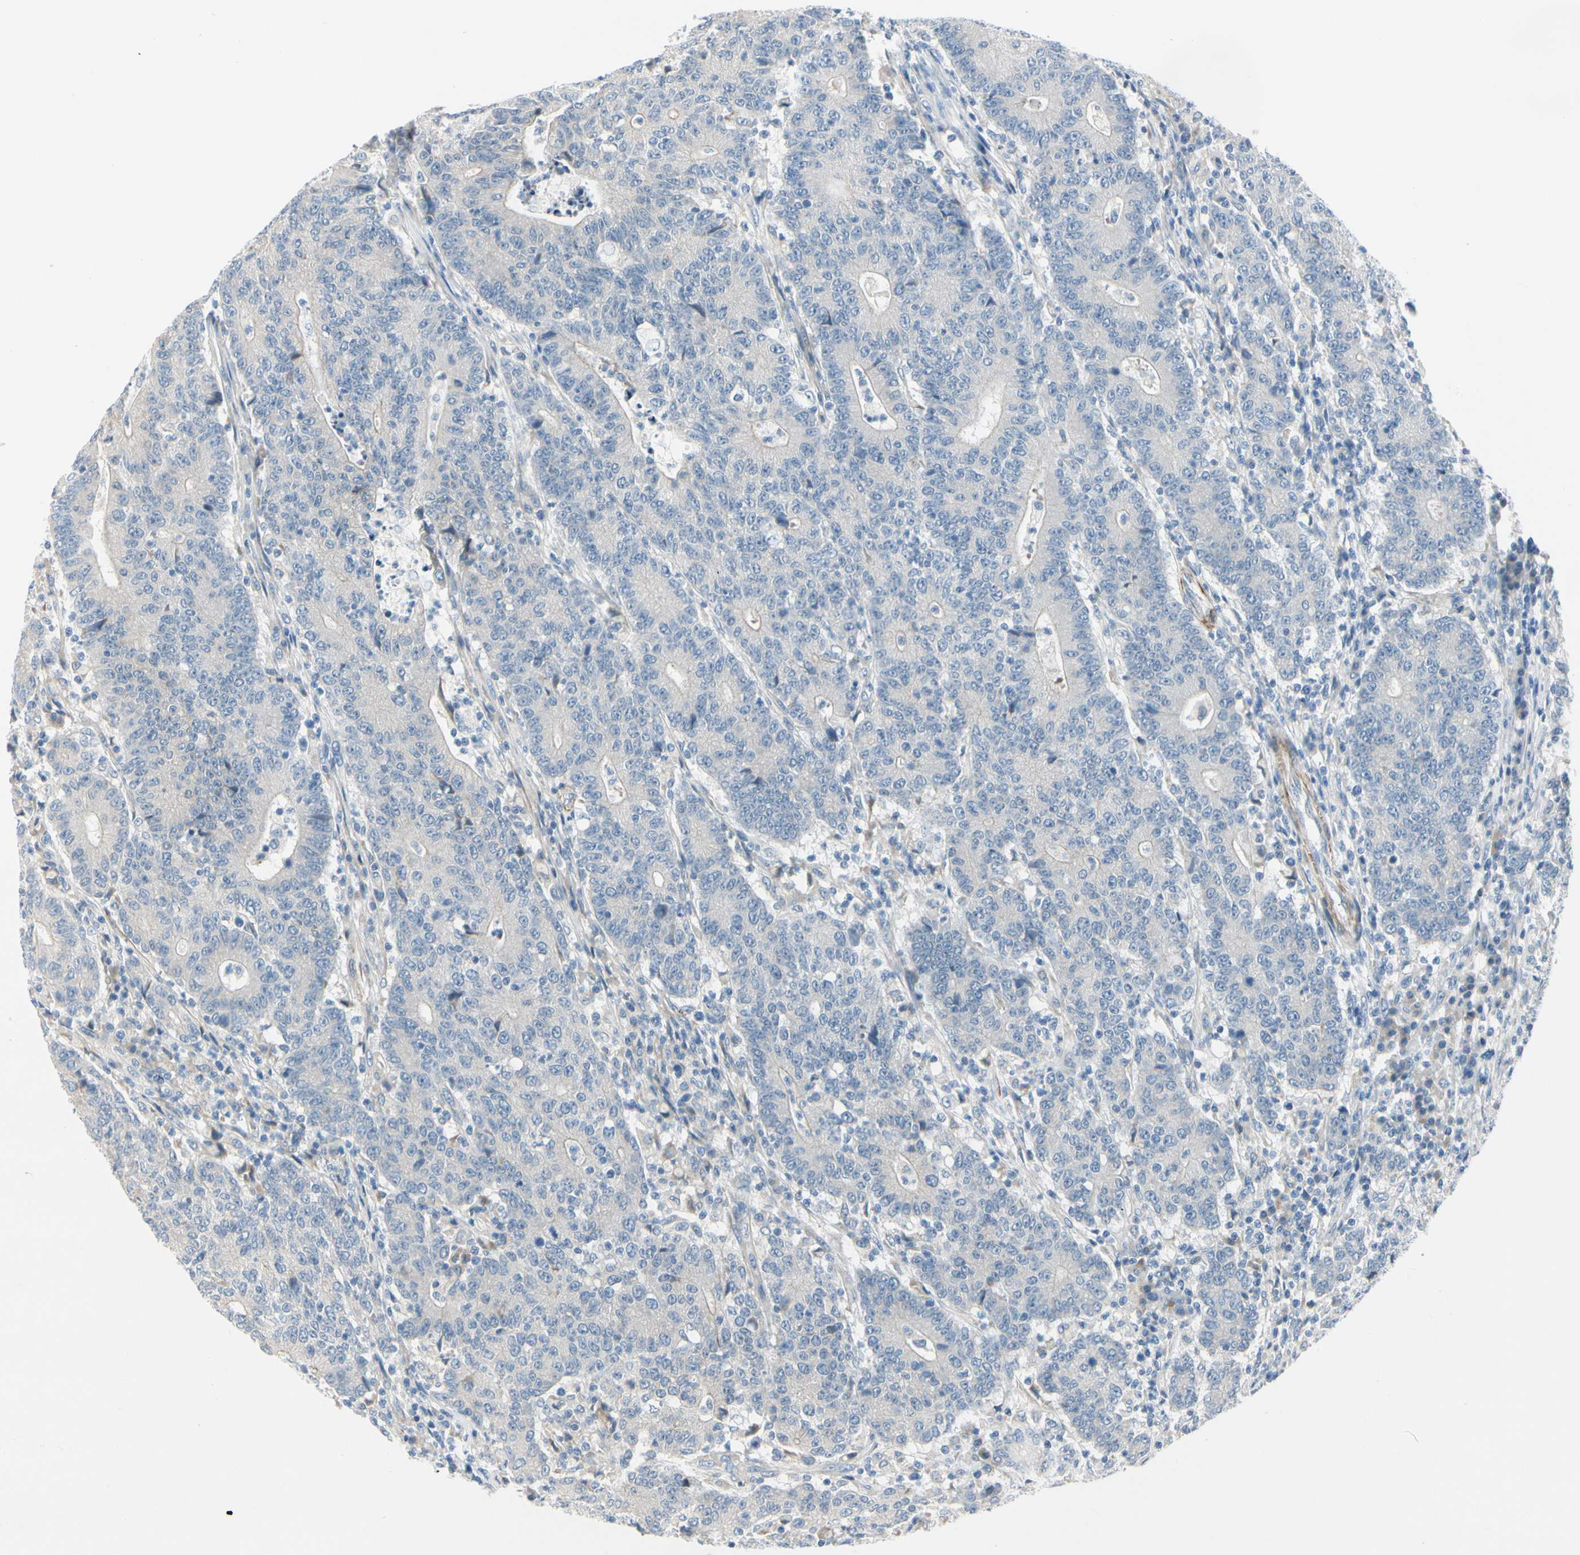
{"staining": {"intensity": "negative", "quantity": "none", "location": "none"}, "tissue": "colorectal cancer", "cell_type": "Tumor cells", "image_type": "cancer", "snomed": [{"axis": "morphology", "description": "Normal tissue, NOS"}, {"axis": "morphology", "description": "Adenocarcinoma, NOS"}, {"axis": "topography", "description": "Colon"}], "caption": "Human adenocarcinoma (colorectal) stained for a protein using immunohistochemistry (IHC) exhibits no staining in tumor cells.", "gene": "FCER2", "patient": {"sex": "female", "age": 75}}